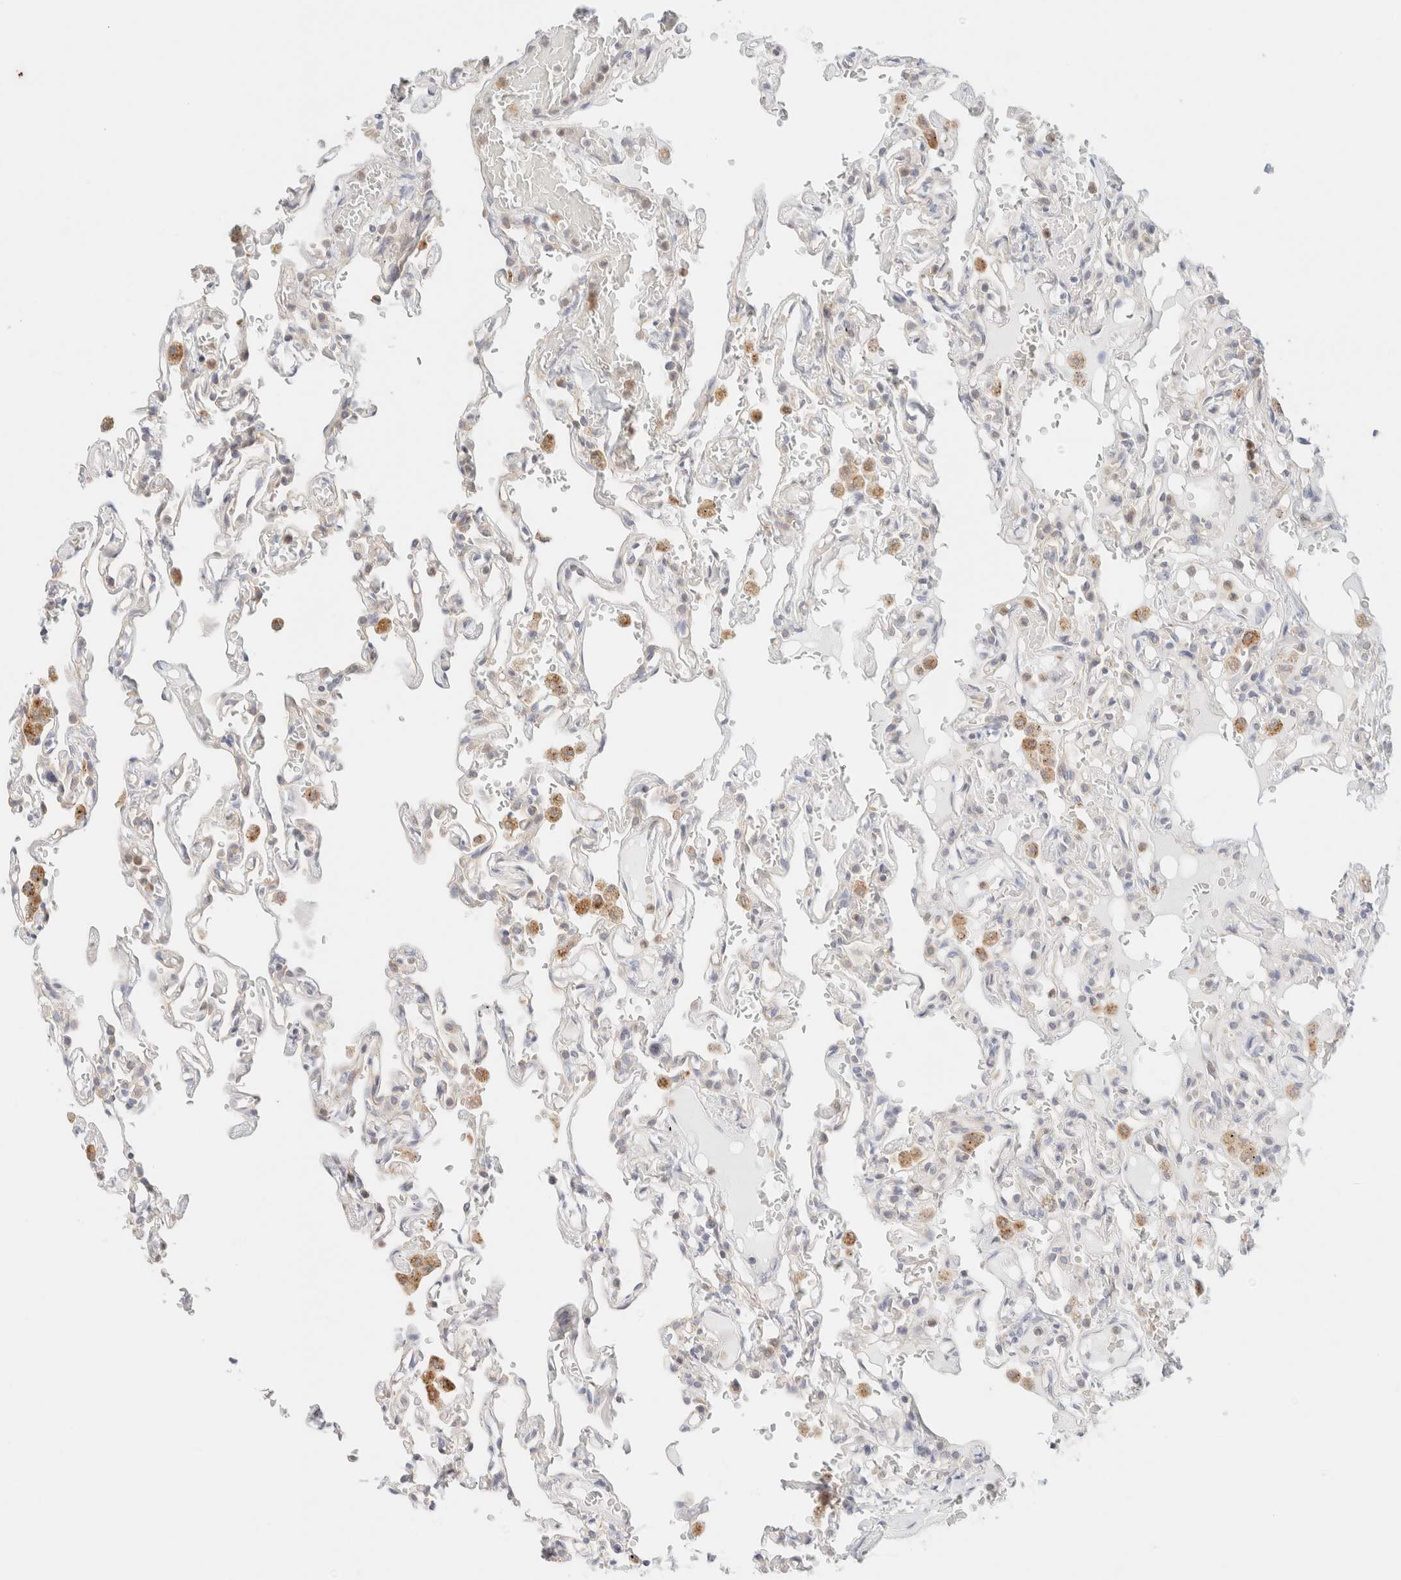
{"staining": {"intensity": "negative", "quantity": "none", "location": "none"}, "tissue": "lung", "cell_type": "Alveolar cells", "image_type": "normal", "snomed": [{"axis": "morphology", "description": "Normal tissue, NOS"}, {"axis": "topography", "description": "Lung"}], "caption": "An immunohistochemistry micrograph of benign lung is shown. There is no staining in alveolar cells of lung. The staining is performed using DAB brown chromogen with nuclei counter-stained in using hematoxylin.", "gene": "UNC13B", "patient": {"sex": "male", "age": 21}}